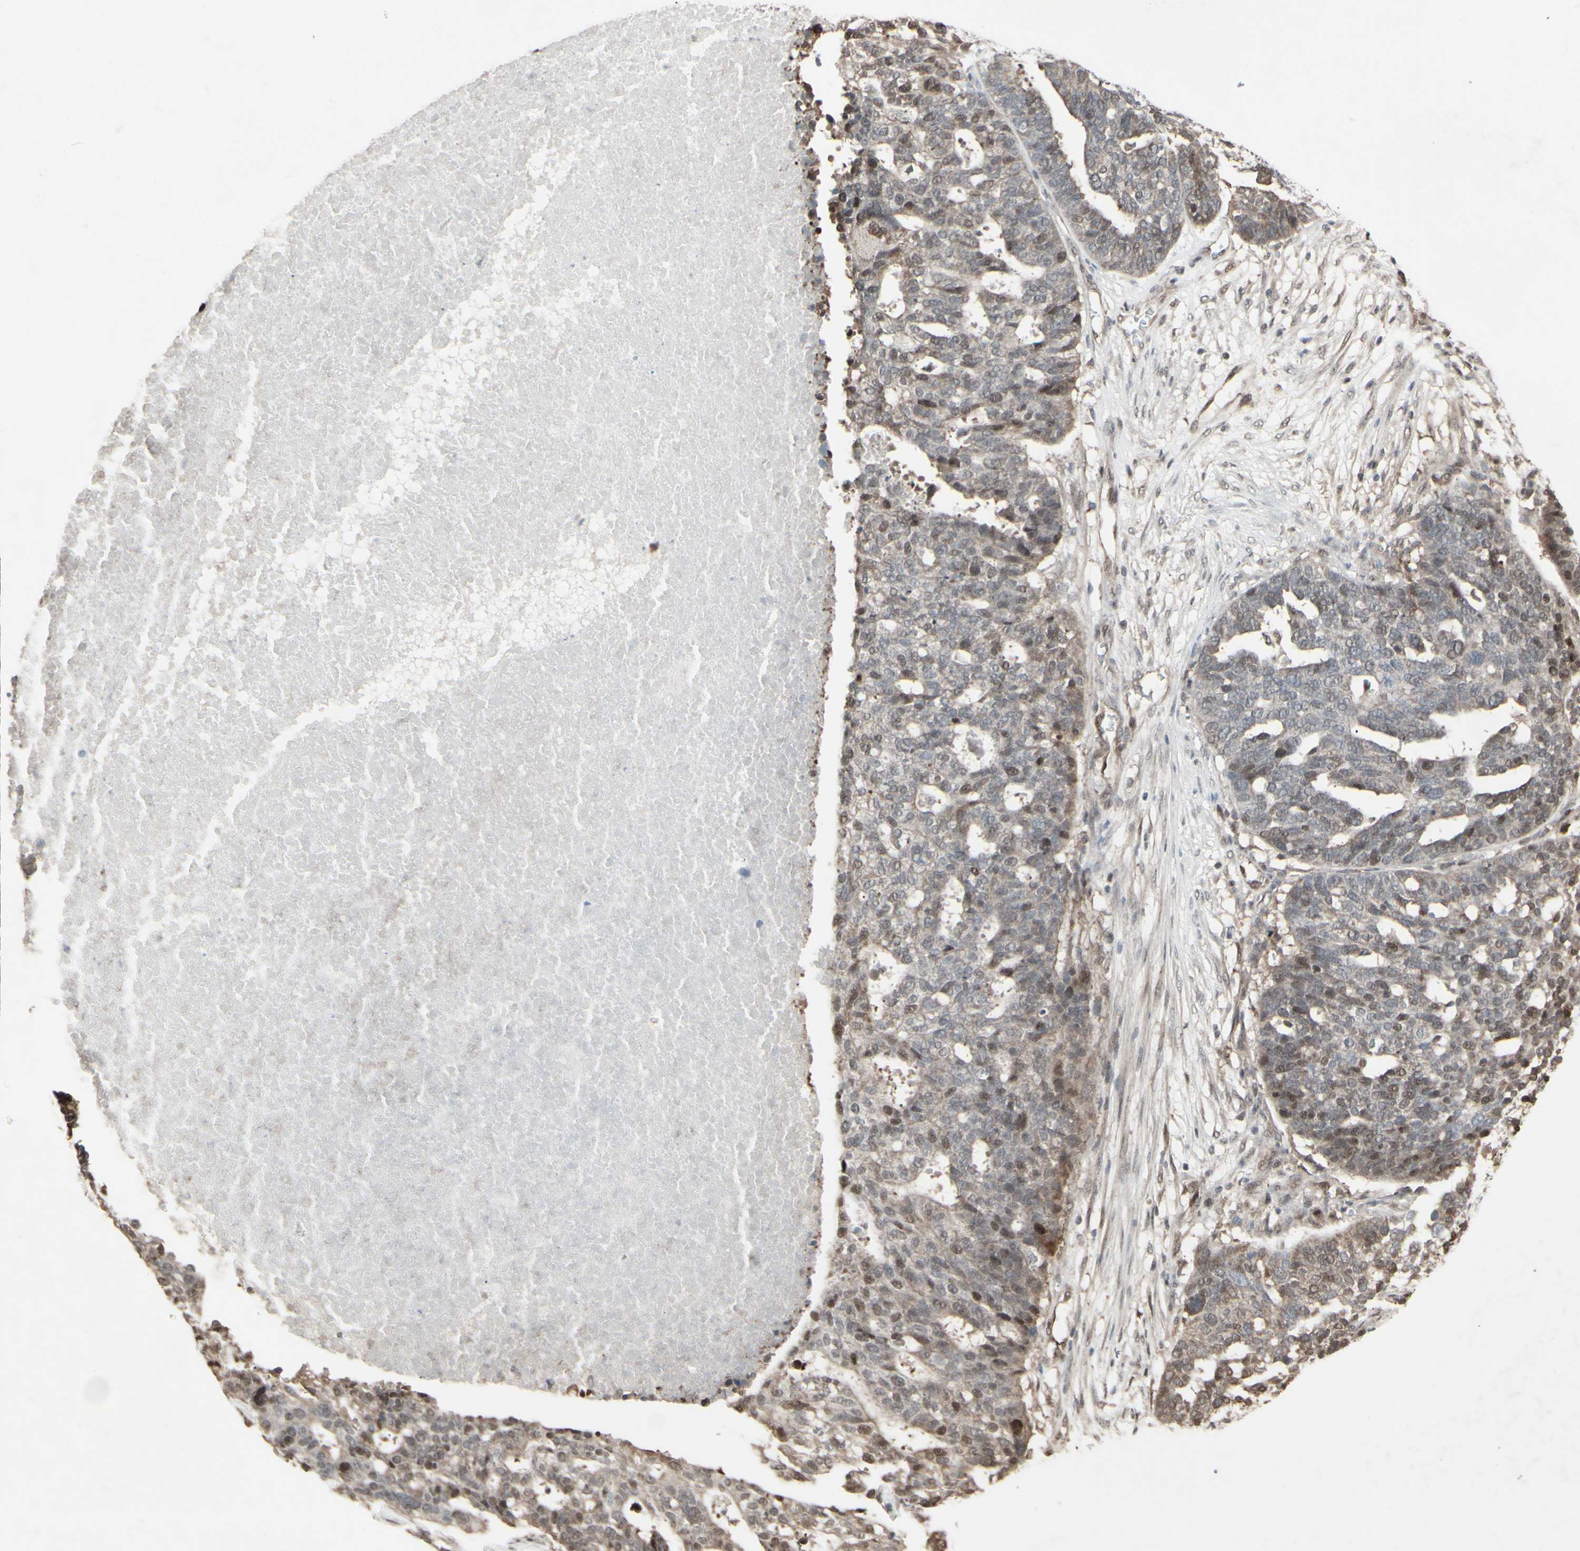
{"staining": {"intensity": "weak", "quantity": "25%-75%", "location": "cytoplasmic/membranous,nuclear"}, "tissue": "ovarian cancer", "cell_type": "Tumor cells", "image_type": "cancer", "snomed": [{"axis": "morphology", "description": "Cystadenocarcinoma, serous, NOS"}, {"axis": "topography", "description": "Ovary"}], "caption": "Protein analysis of ovarian cancer tissue shows weak cytoplasmic/membranous and nuclear staining in approximately 25%-75% of tumor cells.", "gene": "CD33", "patient": {"sex": "female", "age": 59}}